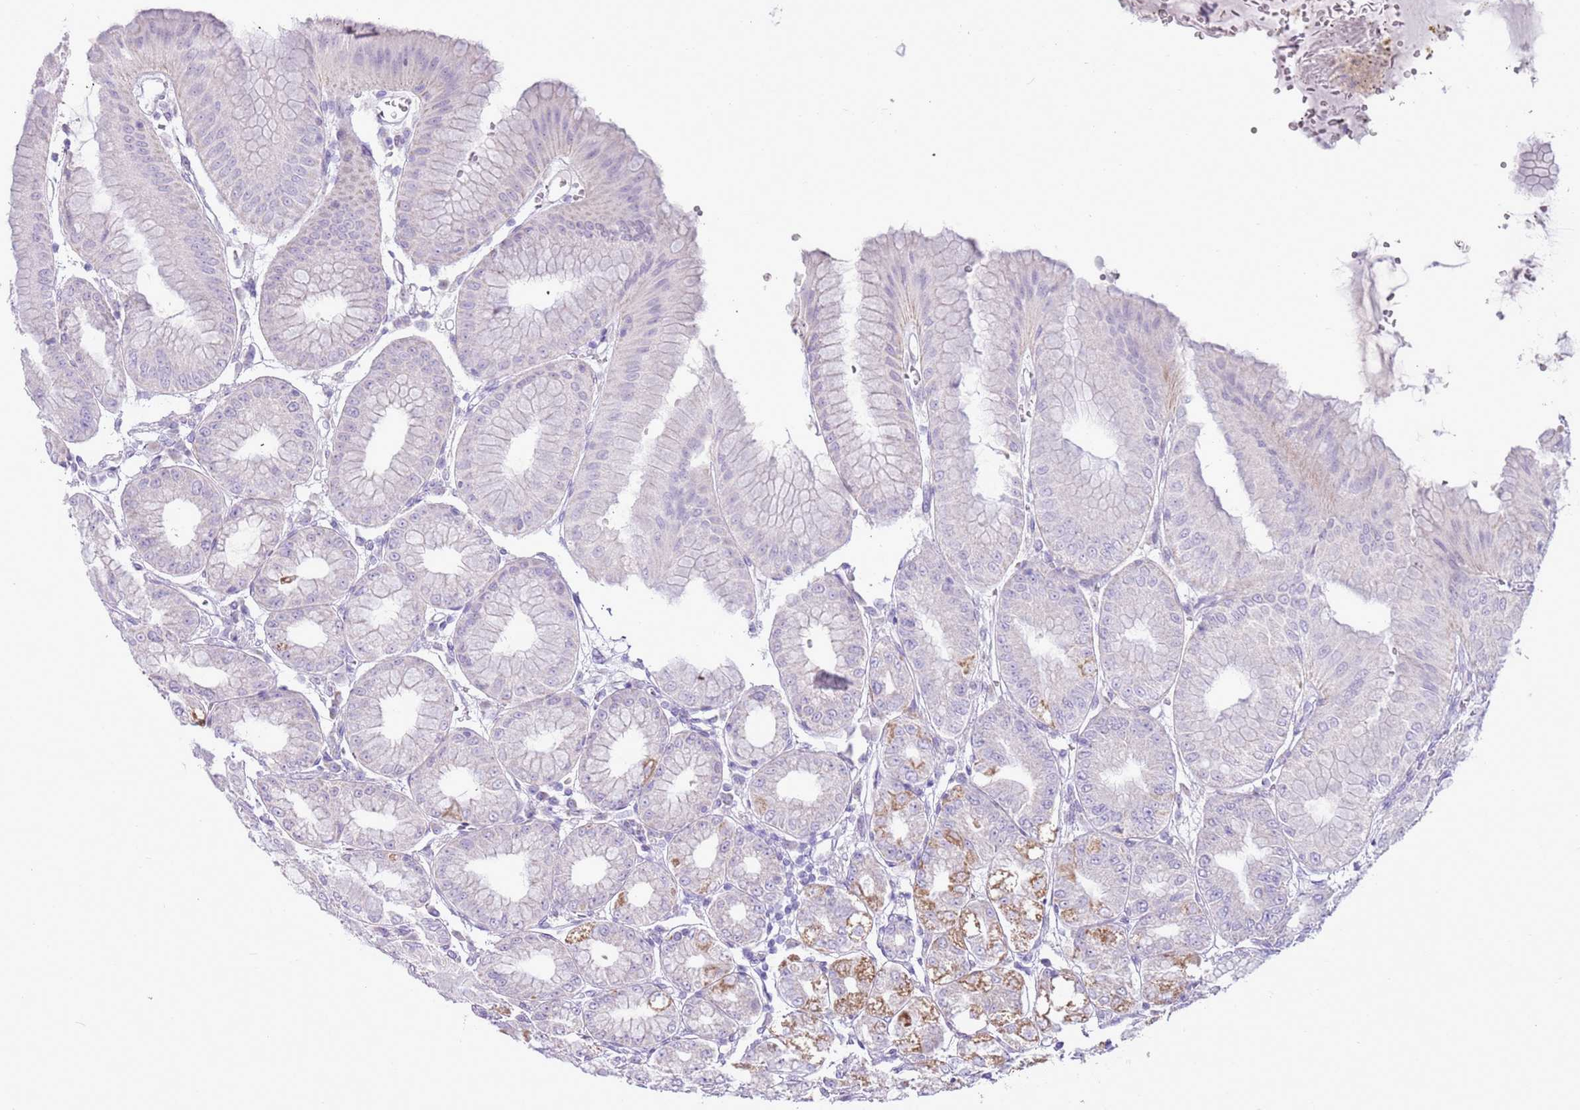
{"staining": {"intensity": "moderate", "quantity": "<25%", "location": "cytoplasmic/membranous"}, "tissue": "stomach", "cell_type": "Glandular cells", "image_type": "normal", "snomed": [{"axis": "morphology", "description": "Normal tissue, NOS"}, {"axis": "topography", "description": "Stomach, lower"}], "caption": "Immunohistochemistry (IHC) of unremarkable stomach shows low levels of moderate cytoplasmic/membranous staining in about <25% of glandular cells.", "gene": "RPL3L", "patient": {"sex": "male", "age": 71}}